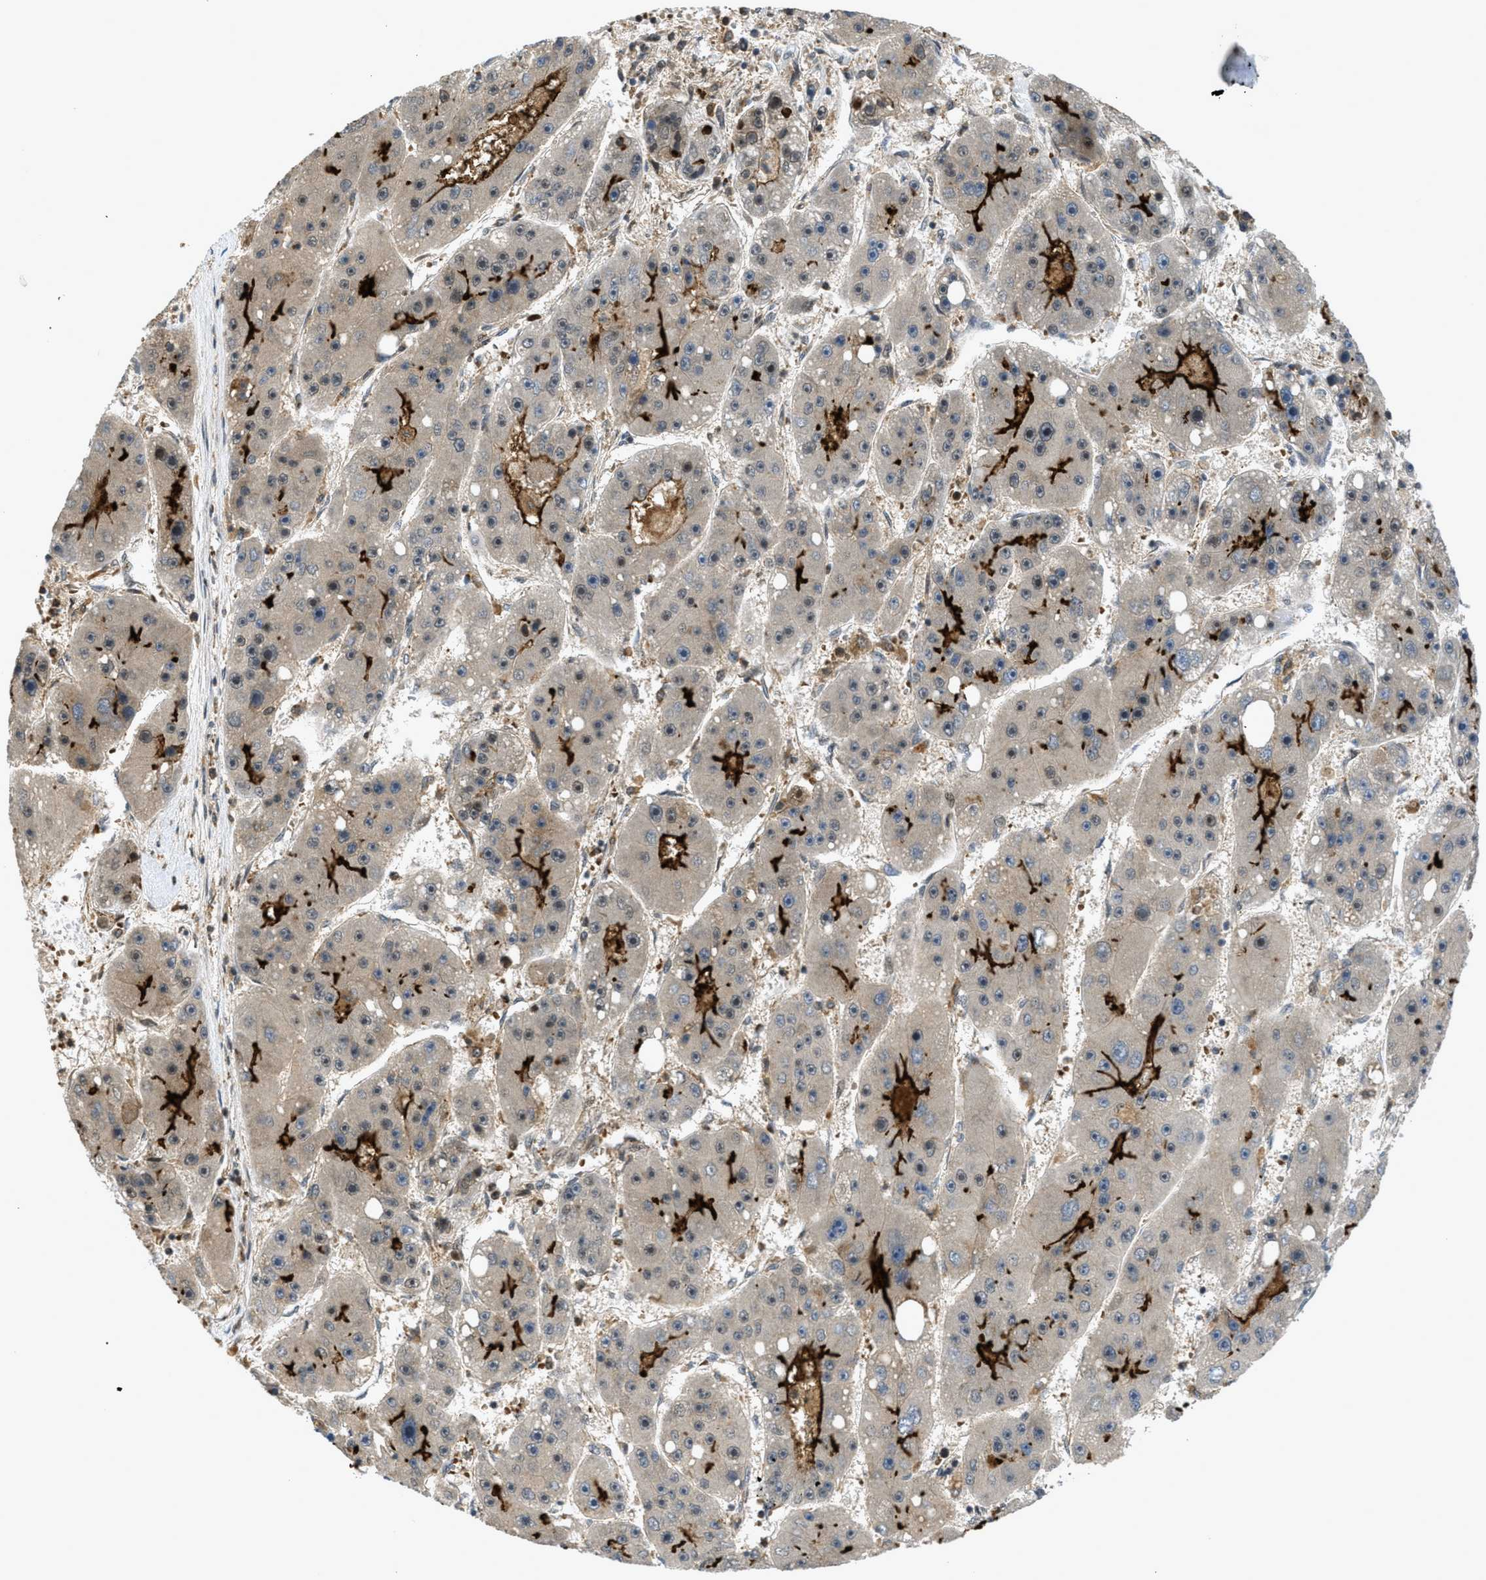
{"staining": {"intensity": "strong", "quantity": "<25%", "location": "cytoplasmic/membranous"}, "tissue": "liver cancer", "cell_type": "Tumor cells", "image_type": "cancer", "snomed": [{"axis": "morphology", "description": "Carcinoma, Hepatocellular, NOS"}, {"axis": "topography", "description": "Liver"}], "caption": "A medium amount of strong cytoplasmic/membranous positivity is present in about <25% of tumor cells in liver cancer (hepatocellular carcinoma) tissue. The staining was performed using DAB (3,3'-diaminobenzidine) to visualize the protein expression in brown, while the nuclei were stained in blue with hematoxylin (Magnification: 20x).", "gene": "DNAJC28", "patient": {"sex": "female", "age": 61}}